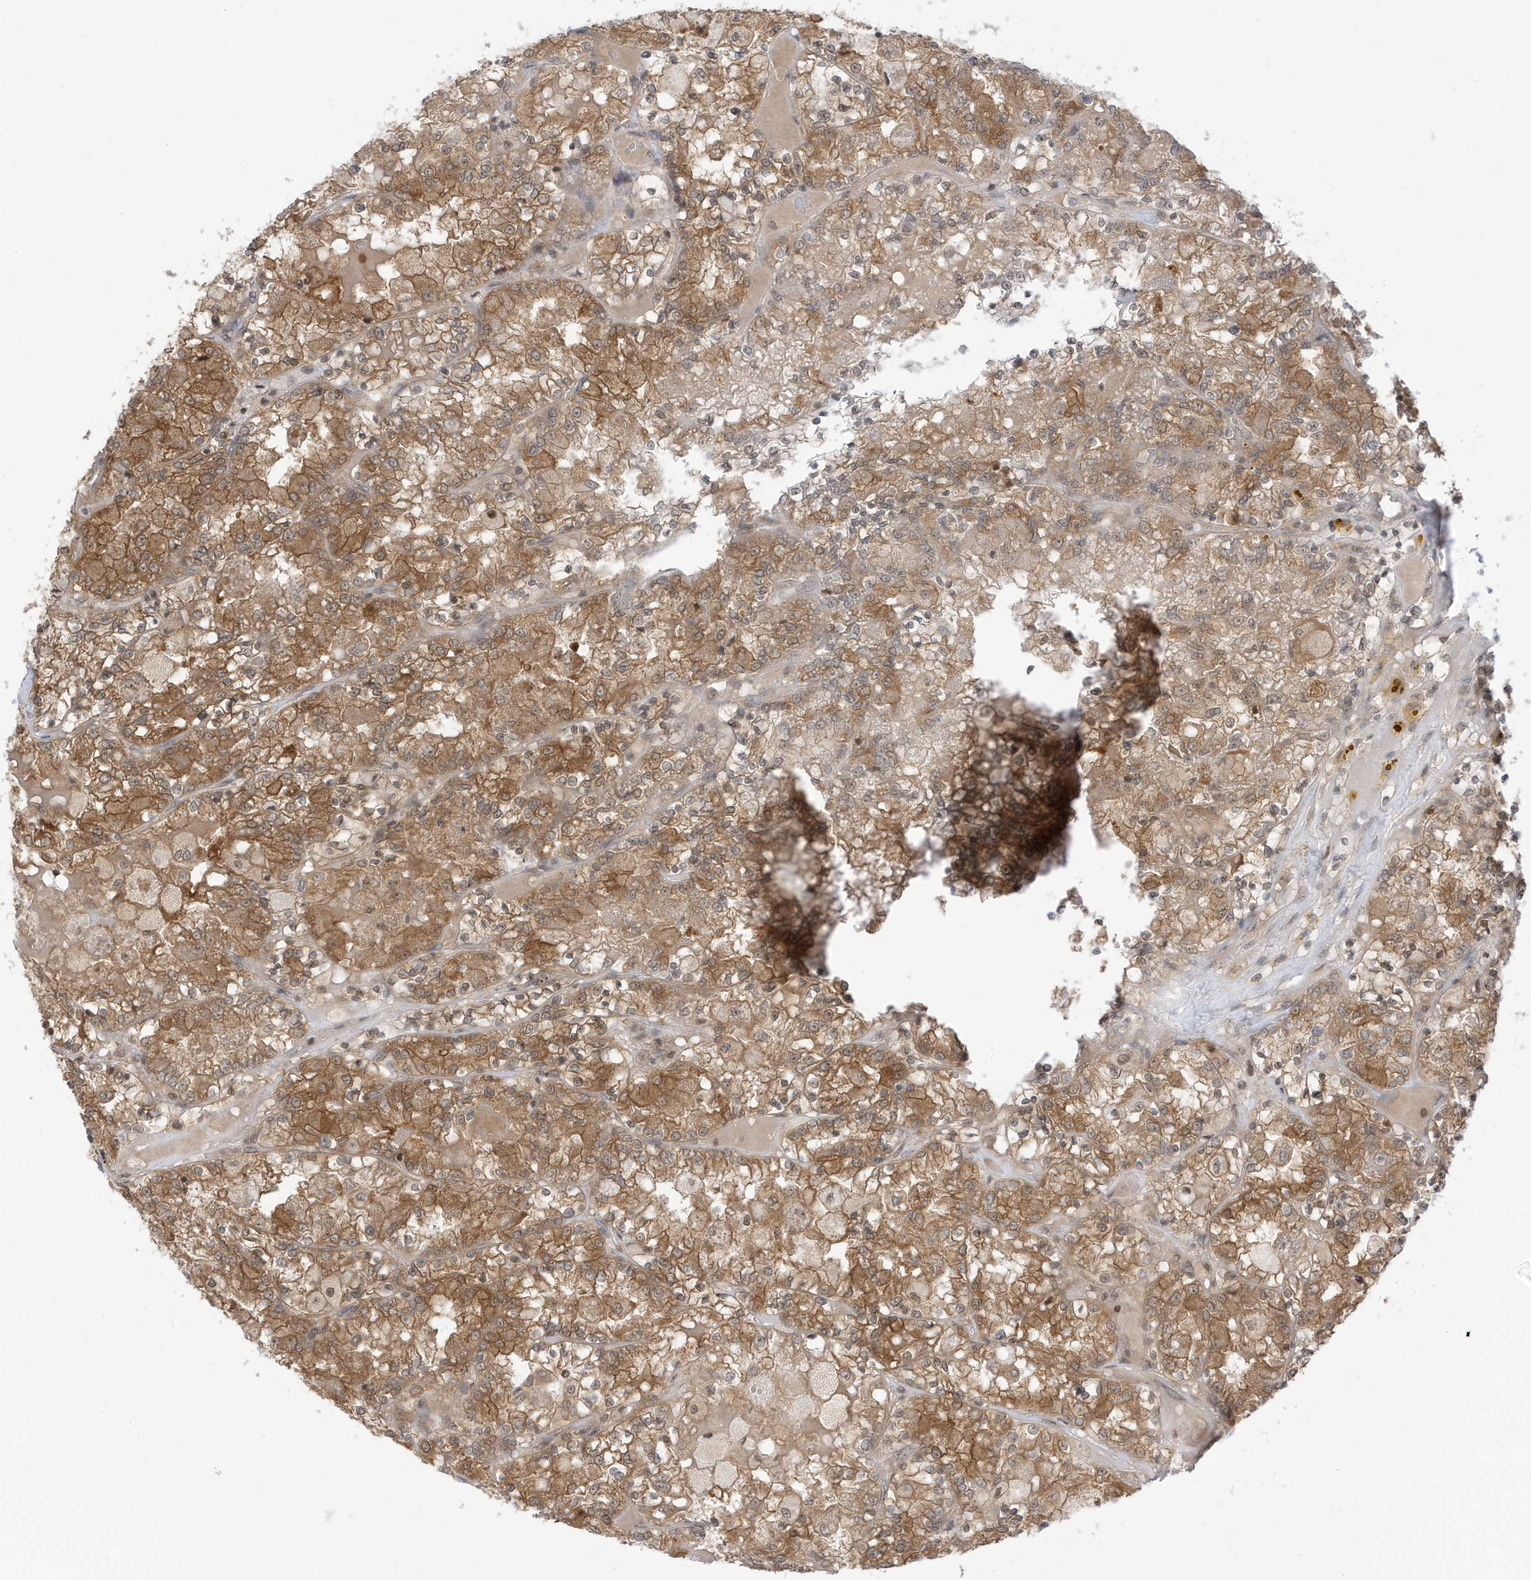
{"staining": {"intensity": "moderate", "quantity": ">75%", "location": "cytoplasmic/membranous"}, "tissue": "renal cancer", "cell_type": "Tumor cells", "image_type": "cancer", "snomed": [{"axis": "morphology", "description": "Adenocarcinoma, NOS"}, {"axis": "topography", "description": "Kidney"}], "caption": "Renal adenocarcinoma stained with DAB IHC shows medium levels of moderate cytoplasmic/membranous positivity in approximately >75% of tumor cells. (IHC, brightfield microscopy, high magnification).", "gene": "TAB3", "patient": {"sex": "female", "age": 56}}